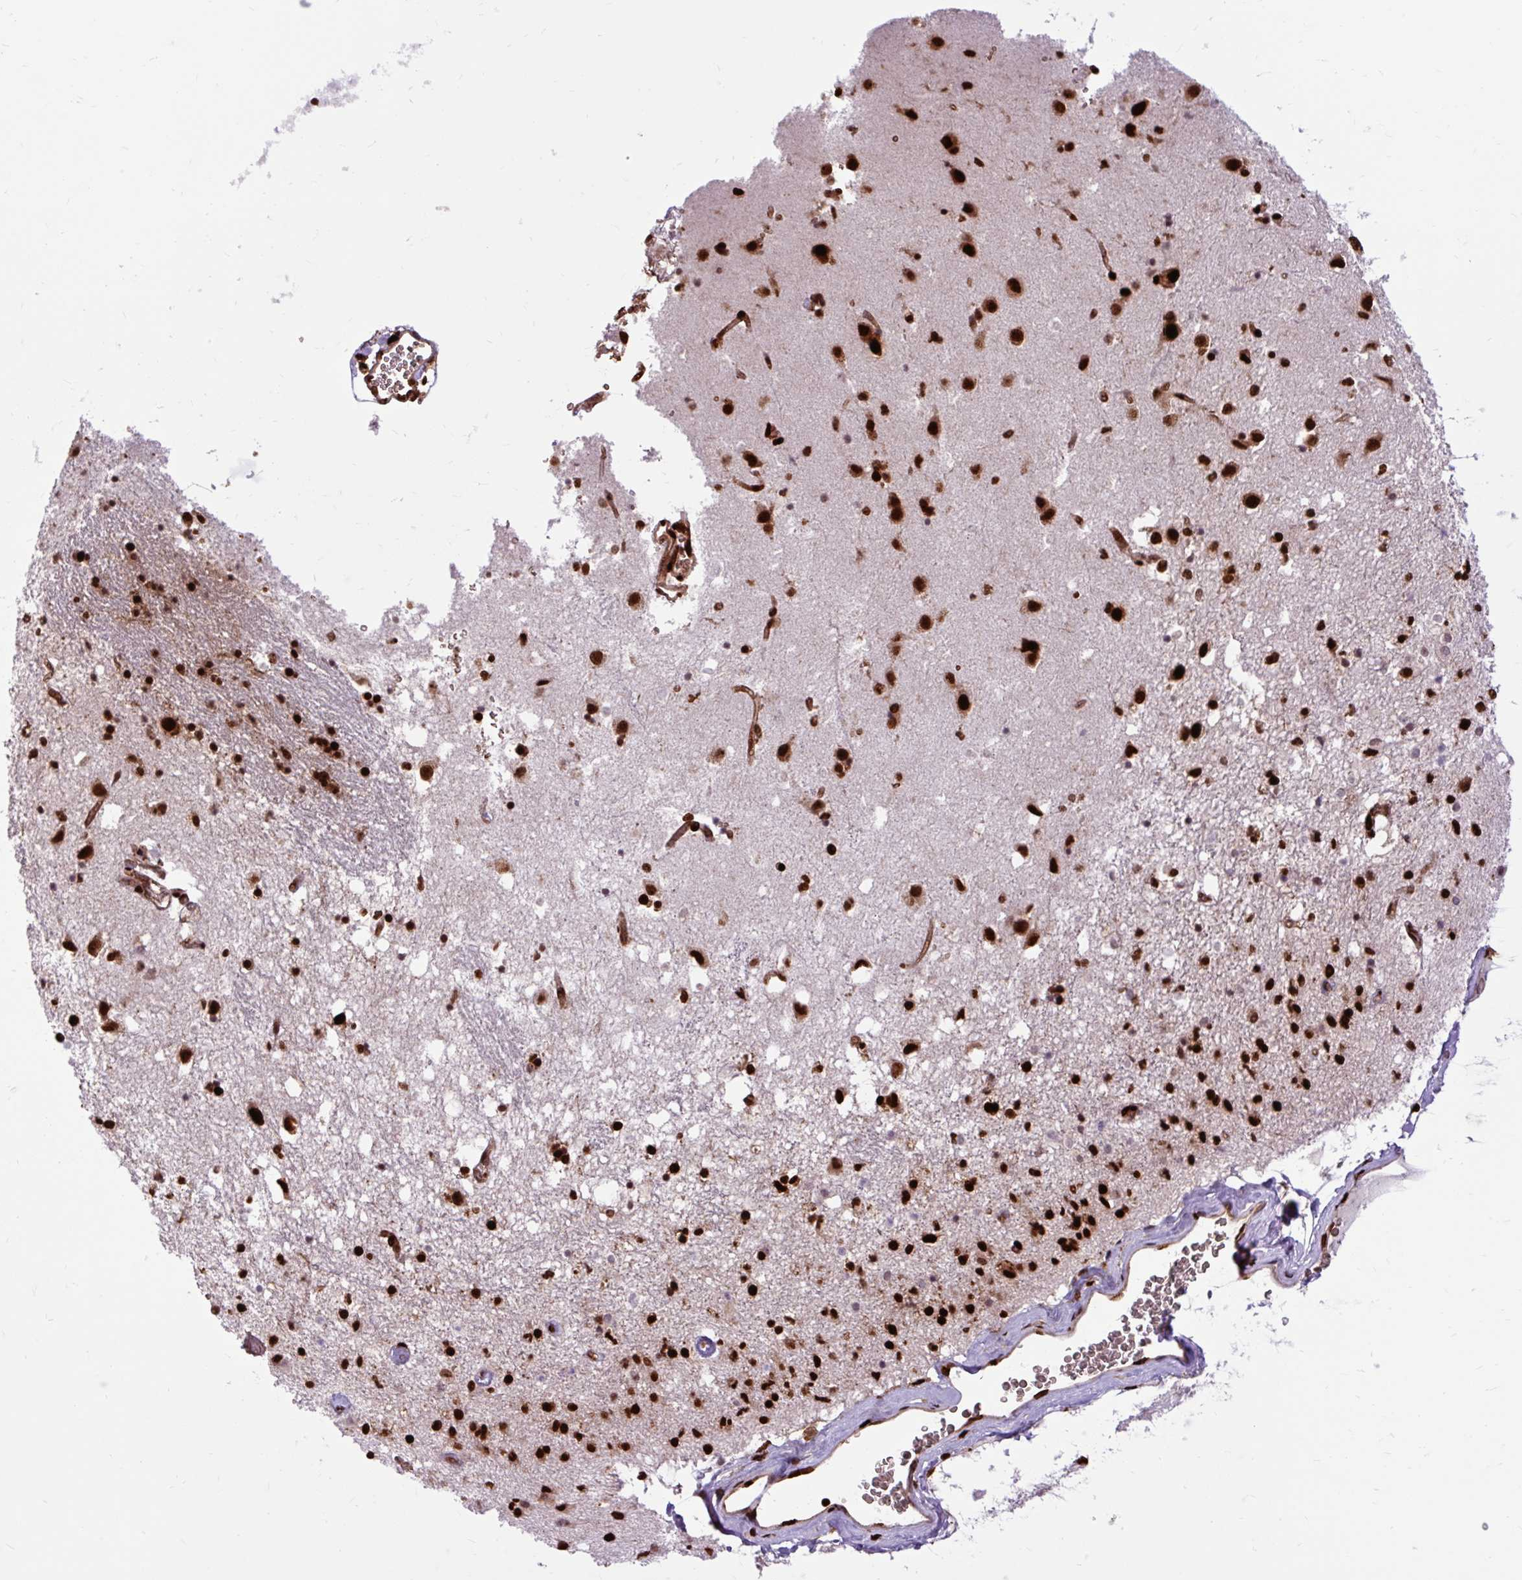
{"staining": {"intensity": "strong", "quantity": ">75%", "location": "nuclear"}, "tissue": "caudate", "cell_type": "Glial cells", "image_type": "normal", "snomed": [{"axis": "morphology", "description": "Normal tissue, NOS"}, {"axis": "topography", "description": "Lateral ventricle wall"}], "caption": "Immunohistochemistry (IHC) (DAB) staining of normal human caudate shows strong nuclear protein staining in about >75% of glial cells. The staining was performed using DAB, with brown indicating positive protein expression. Nuclei are stained blue with hematoxylin.", "gene": "FUS", "patient": {"sex": "male", "age": 58}}